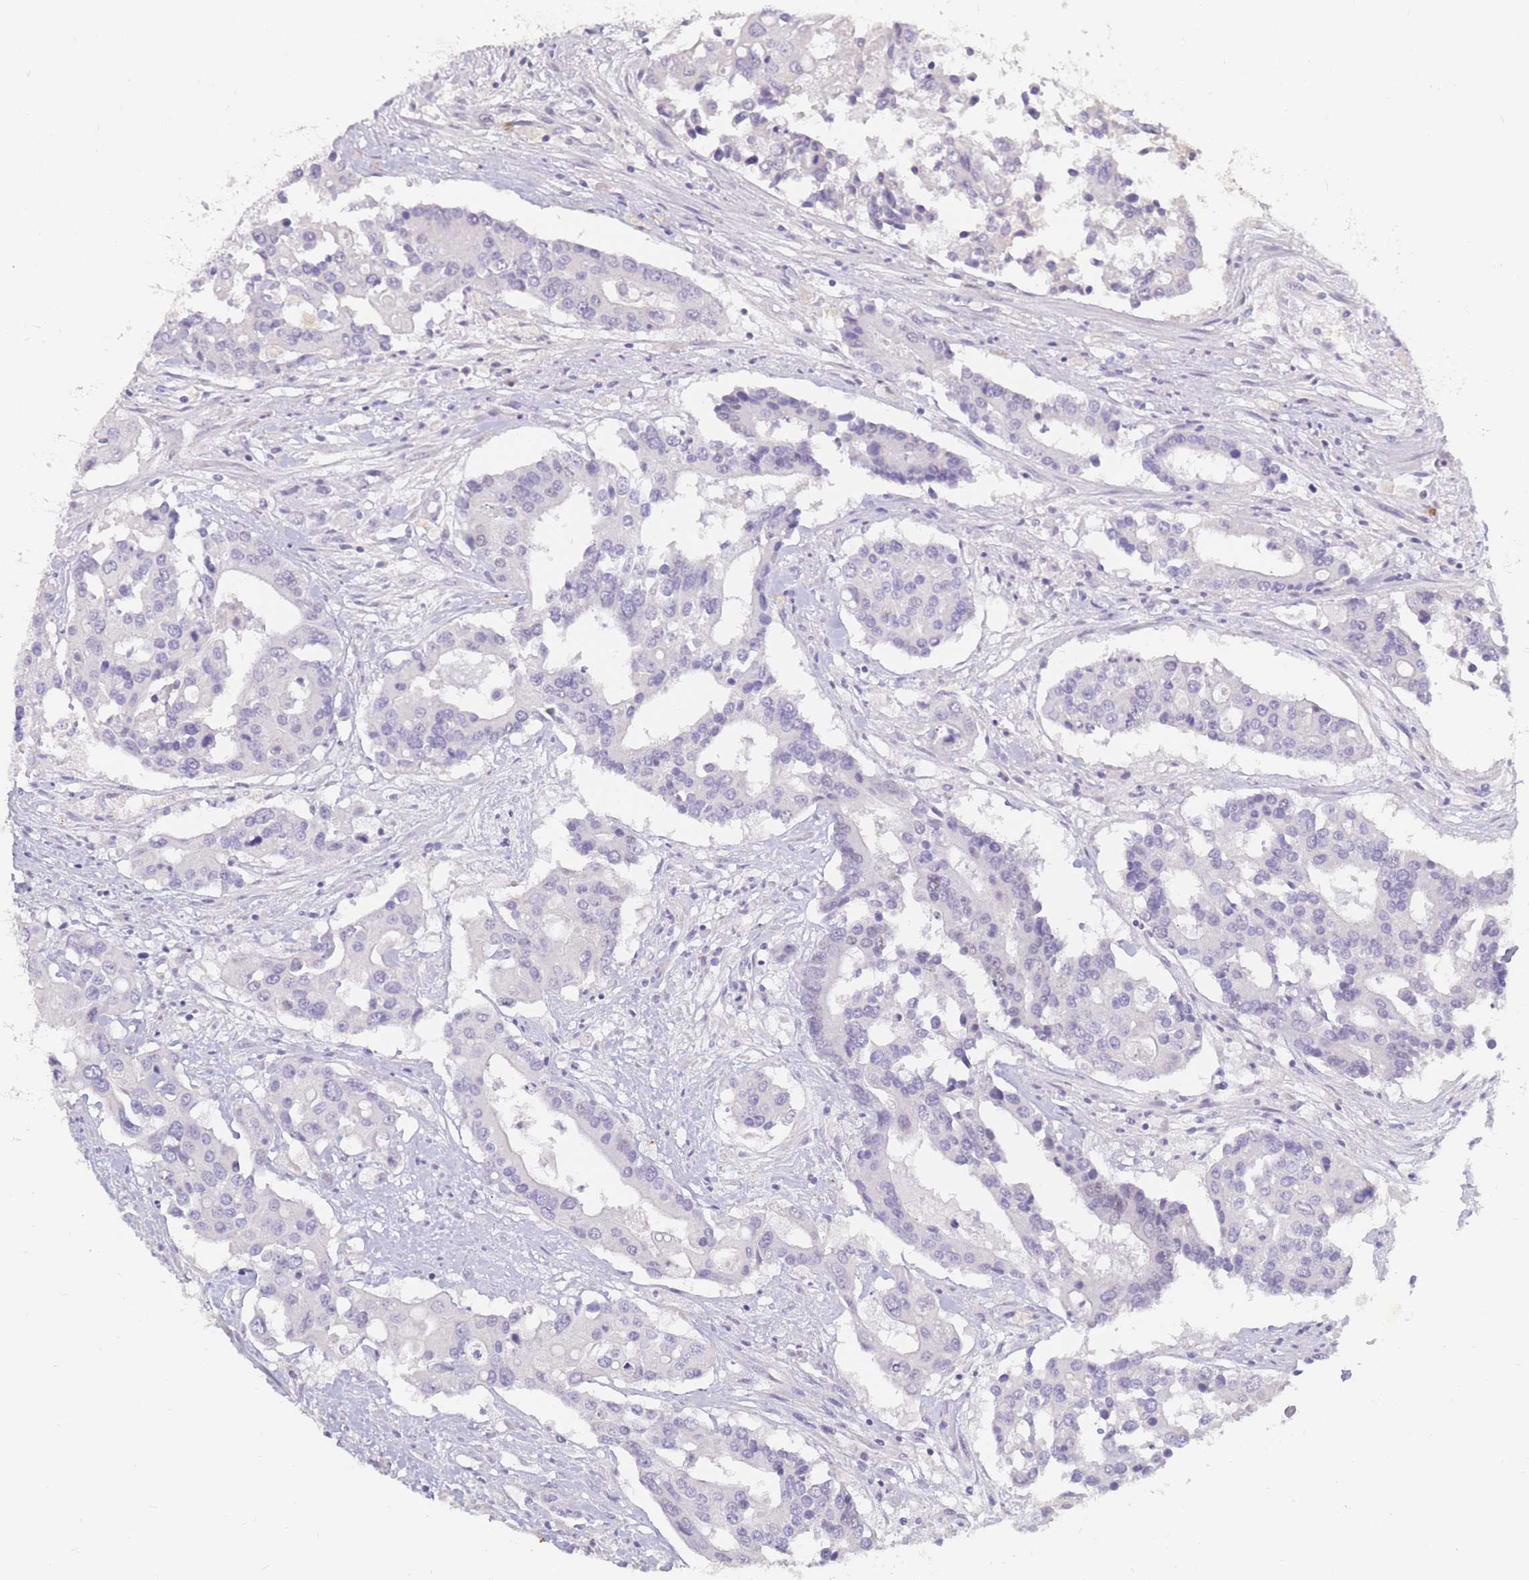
{"staining": {"intensity": "negative", "quantity": "none", "location": "none"}, "tissue": "colorectal cancer", "cell_type": "Tumor cells", "image_type": "cancer", "snomed": [{"axis": "morphology", "description": "Adenocarcinoma, NOS"}, {"axis": "topography", "description": "Colon"}], "caption": "A micrograph of human colorectal cancer is negative for staining in tumor cells.", "gene": "PRG4", "patient": {"sex": "male", "age": 77}}